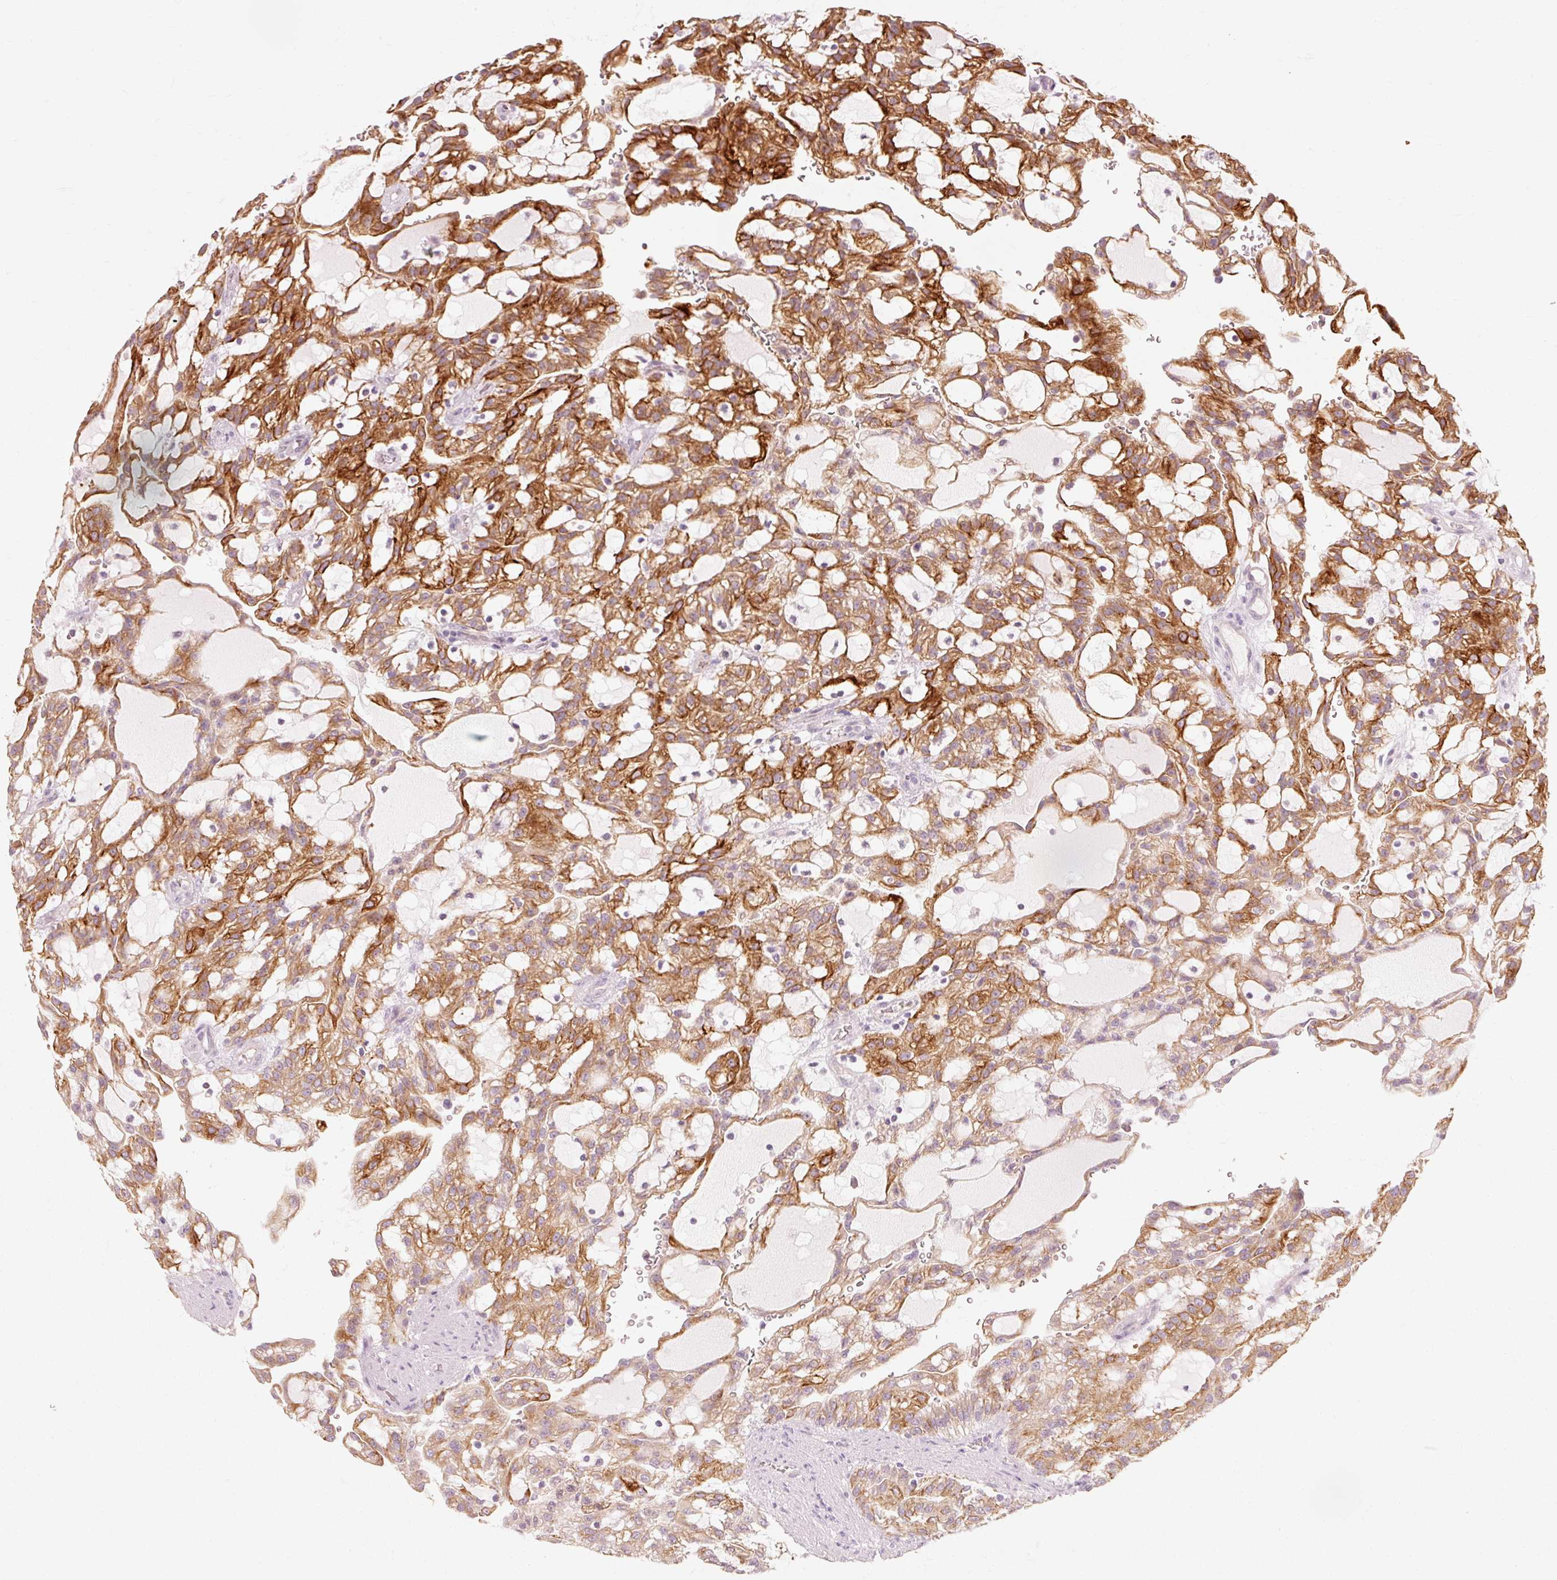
{"staining": {"intensity": "strong", "quantity": "25%-75%", "location": "cytoplasmic/membranous"}, "tissue": "renal cancer", "cell_type": "Tumor cells", "image_type": "cancer", "snomed": [{"axis": "morphology", "description": "Adenocarcinoma, NOS"}, {"axis": "topography", "description": "Kidney"}], "caption": "Immunohistochemical staining of human adenocarcinoma (renal) displays high levels of strong cytoplasmic/membranous protein staining in about 25%-75% of tumor cells. (Brightfield microscopy of DAB IHC at high magnification).", "gene": "TRIM73", "patient": {"sex": "male", "age": 63}}